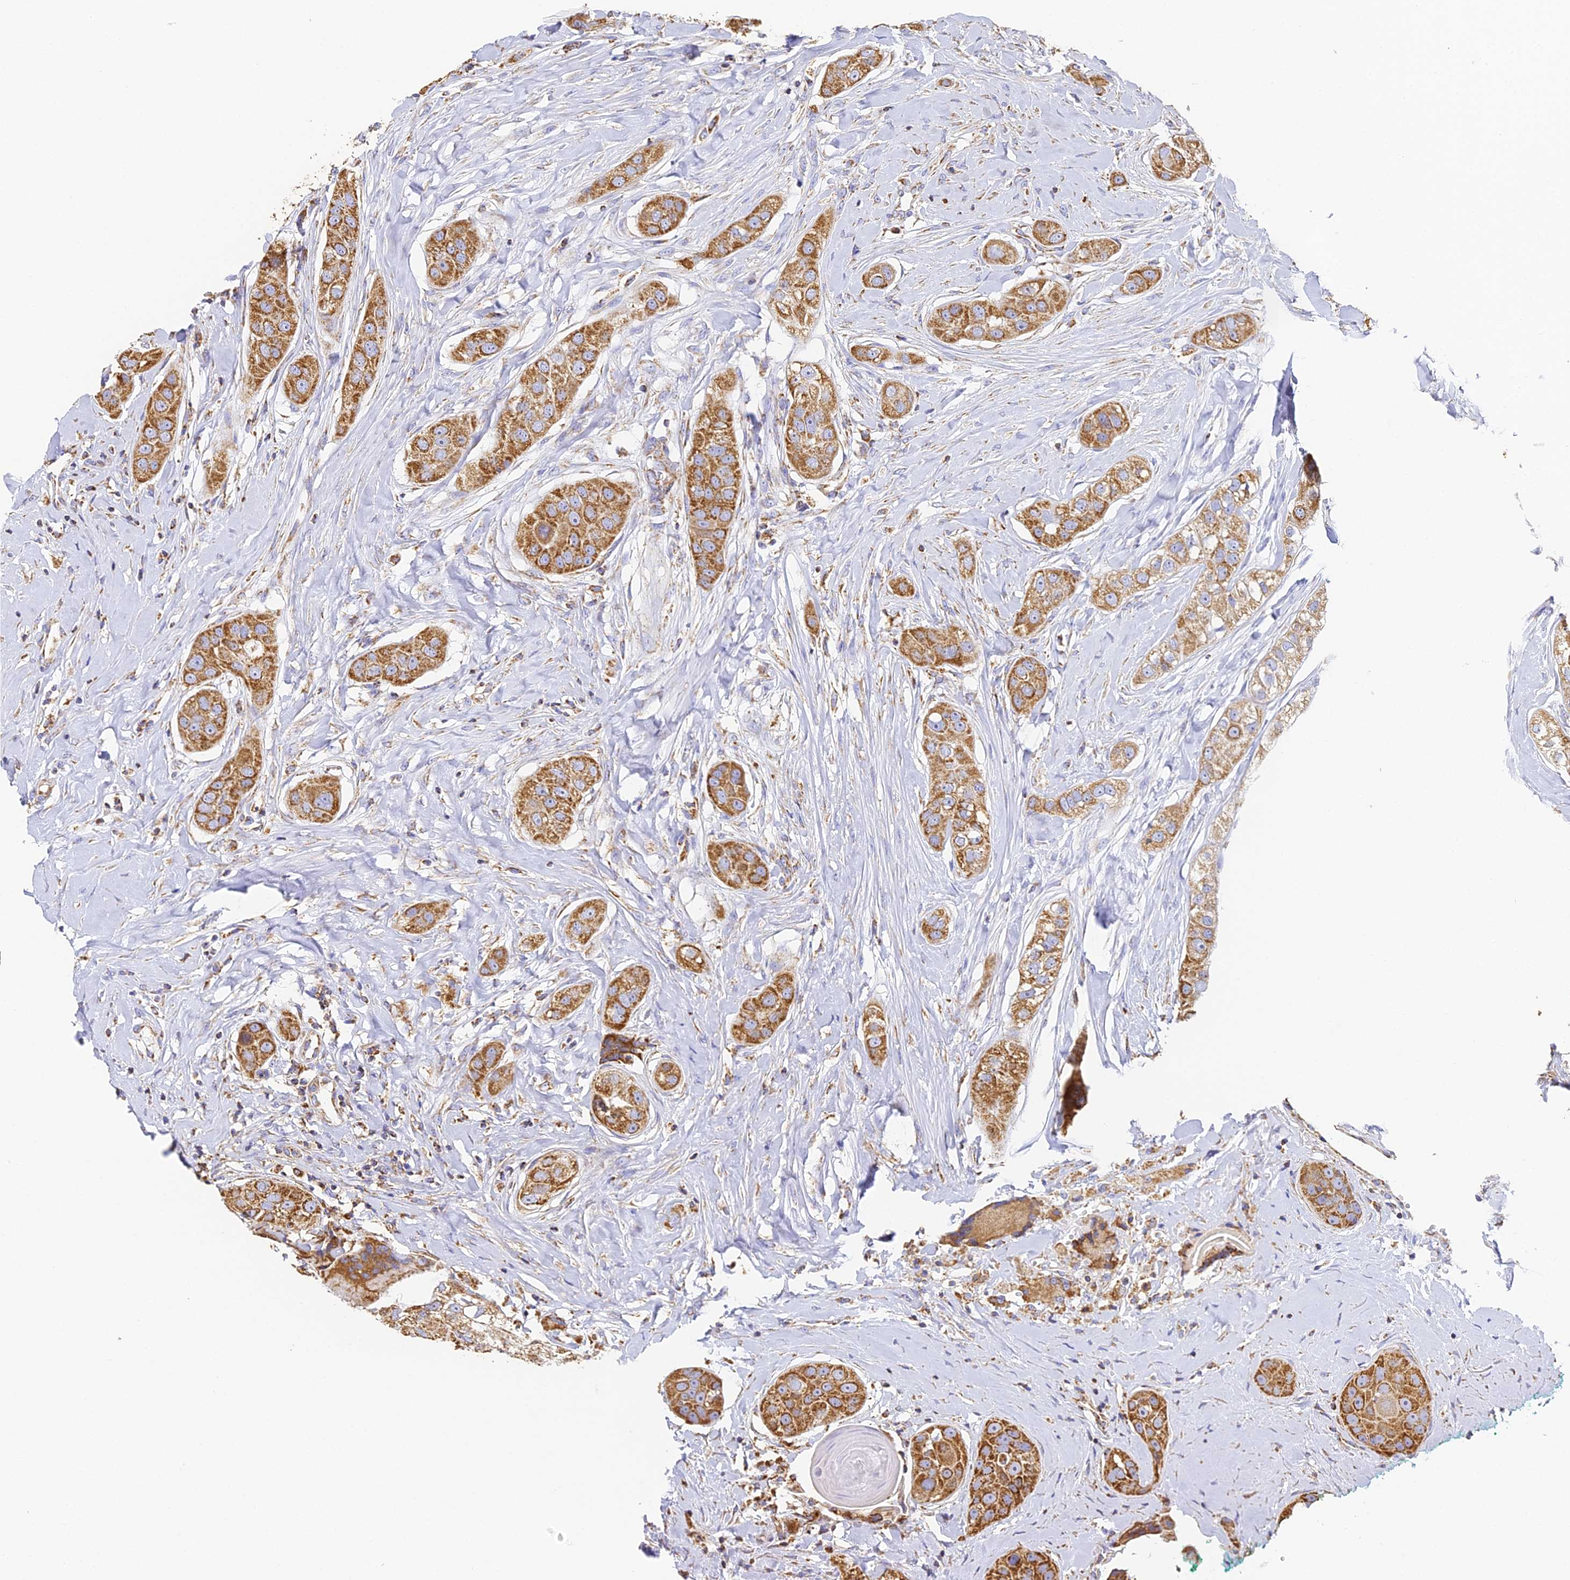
{"staining": {"intensity": "moderate", "quantity": ">75%", "location": "cytoplasmic/membranous"}, "tissue": "head and neck cancer", "cell_type": "Tumor cells", "image_type": "cancer", "snomed": [{"axis": "morphology", "description": "Normal tissue, NOS"}, {"axis": "morphology", "description": "Squamous cell carcinoma, NOS"}, {"axis": "topography", "description": "Skeletal muscle"}, {"axis": "topography", "description": "Head-Neck"}], "caption": "Immunohistochemical staining of human head and neck squamous cell carcinoma reveals medium levels of moderate cytoplasmic/membranous protein expression in approximately >75% of tumor cells. (DAB (3,3'-diaminobenzidine) IHC, brown staining for protein, blue staining for nuclei).", "gene": "COX6C", "patient": {"sex": "male", "age": 51}}